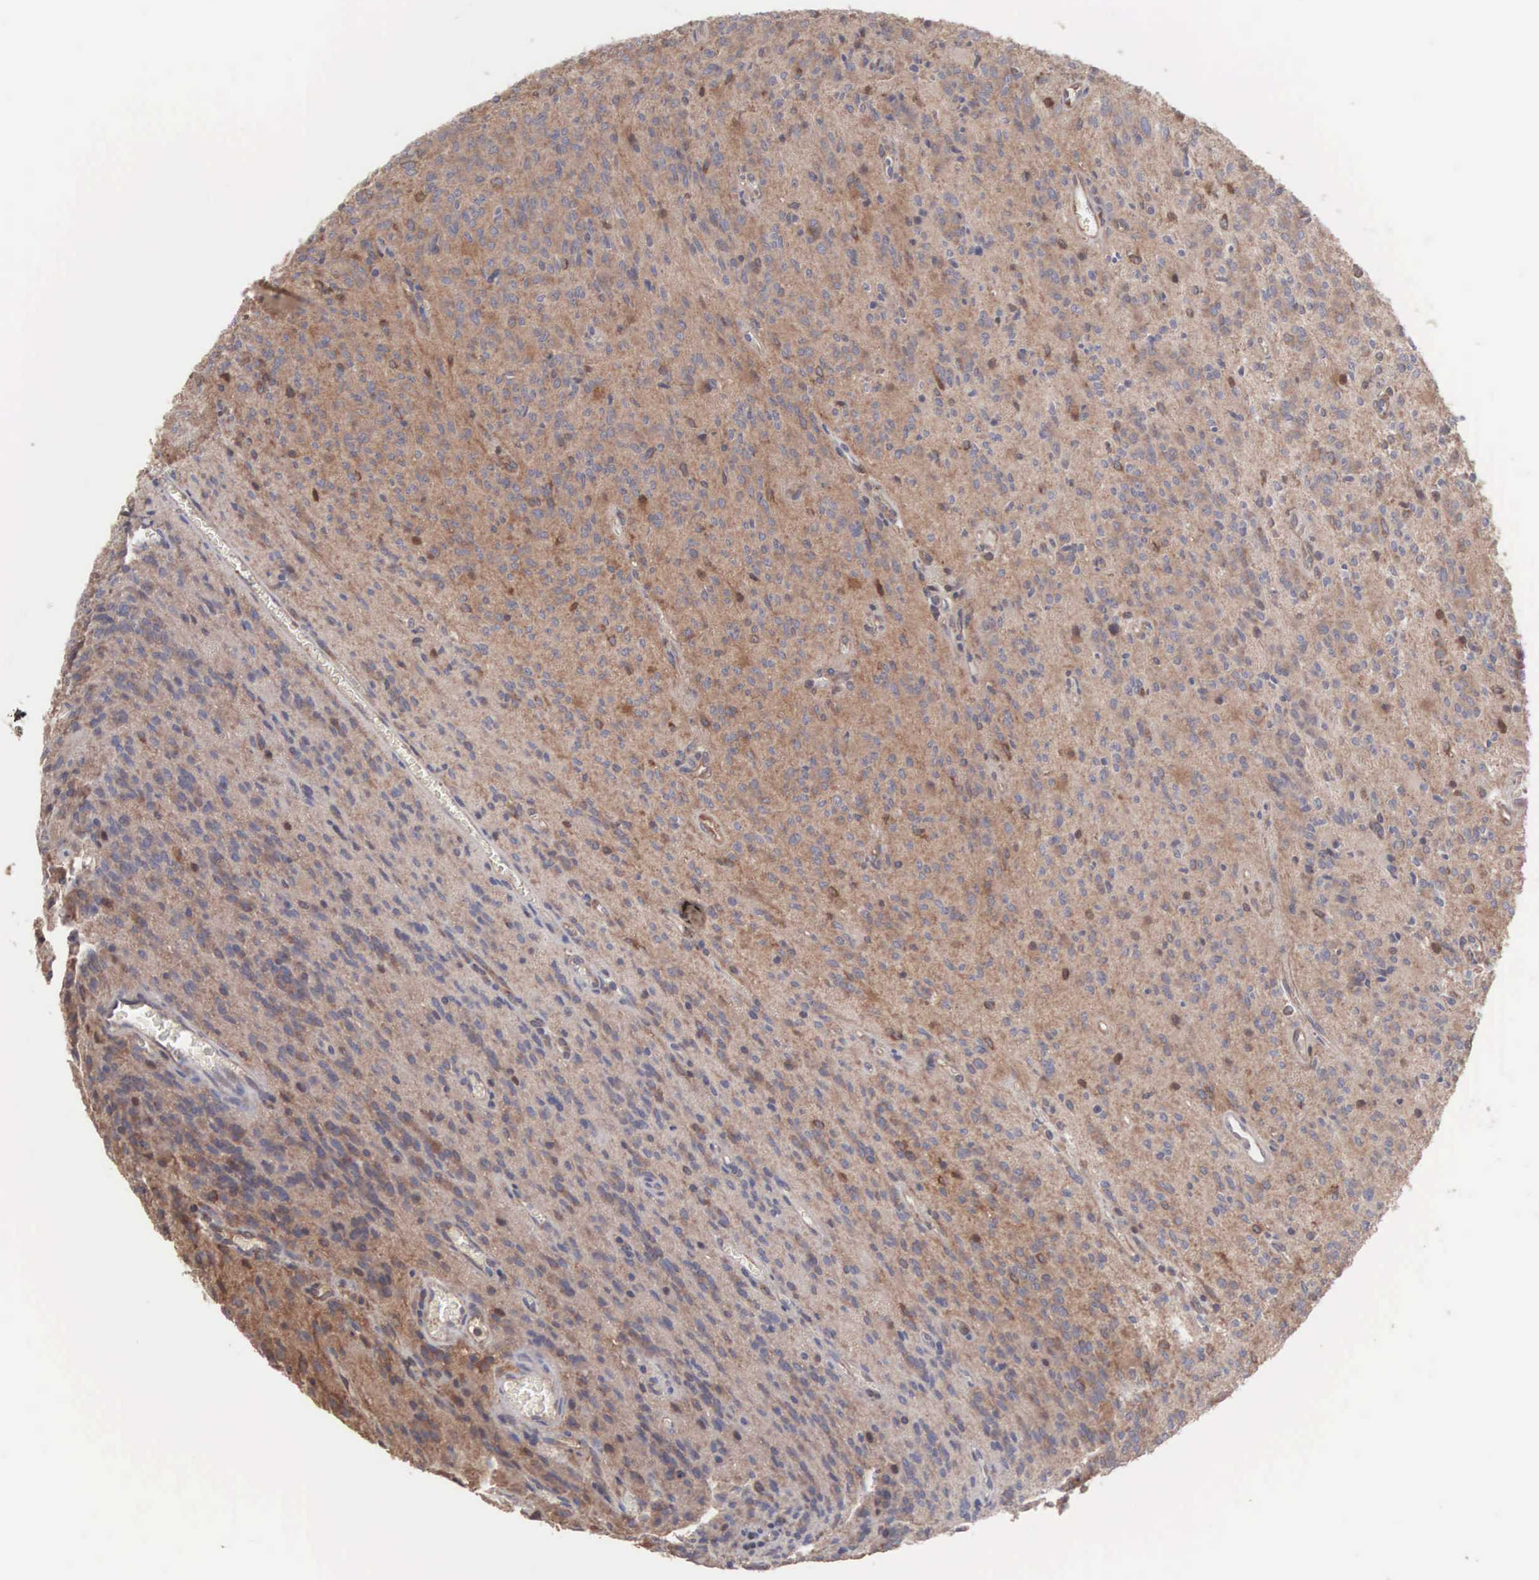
{"staining": {"intensity": "moderate", "quantity": ">75%", "location": "cytoplasmic/membranous"}, "tissue": "glioma", "cell_type": "Tumor cells", "image_type": "cancer", "snomed": [{"axis": "morphology", "description": "Glioma, malignant, Low grade"}, {"axis": "topography", "description": "Brain"}], "caption": "Tumor cells show medium levels of moderate cytoplasmic/membranous staining in approximately >75% of cells in malignant glioma (low-grade).", "gene": "MTHFD1", "patient": {"sex": "female", "age": 15}}